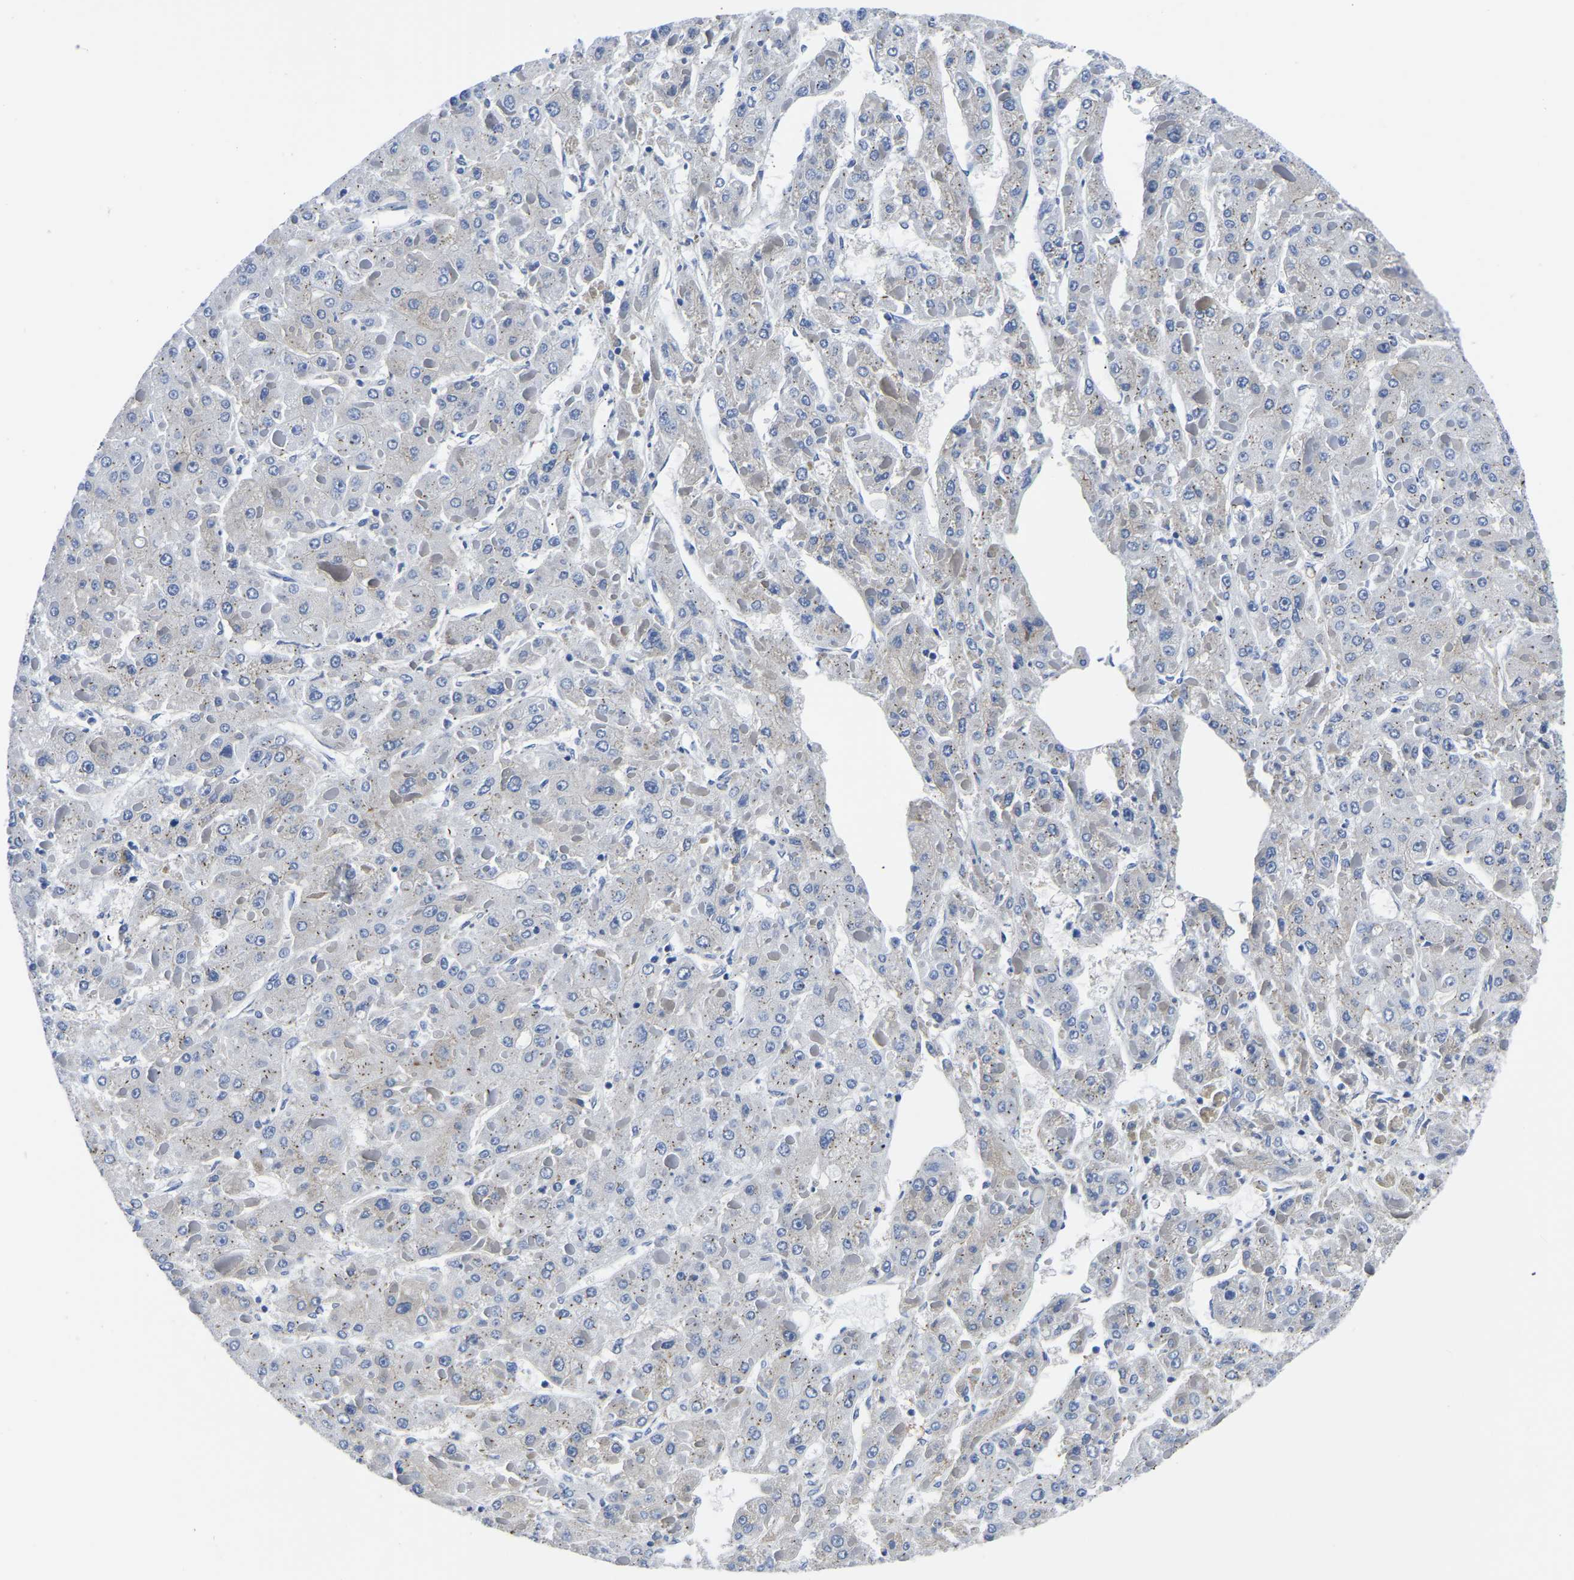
{"staining": {"intensity": "negative", "quantity": "none", "location": "none"}, "tissue": "liver cancer", "cell_type": "Tumor cells", "image_type": "cancer", "snomed": [{"axis": "morphology", "description": "Carcinoma, Hepatocellular, NOS"}, {"axis": "topography", "description": "Liver"}], "caption": "Immunohistochemistry photomicrograph of human liver cancer stained for a protein (brown), which shows no staining in tumor cells. The staining was performed using DAB to visualize the protein expression in brown, while the nuclei were stained in blue with hematoxylin (Magnification: 20x).", "gene": "TFG", "patient": {"sex": "female", "age": 73}}